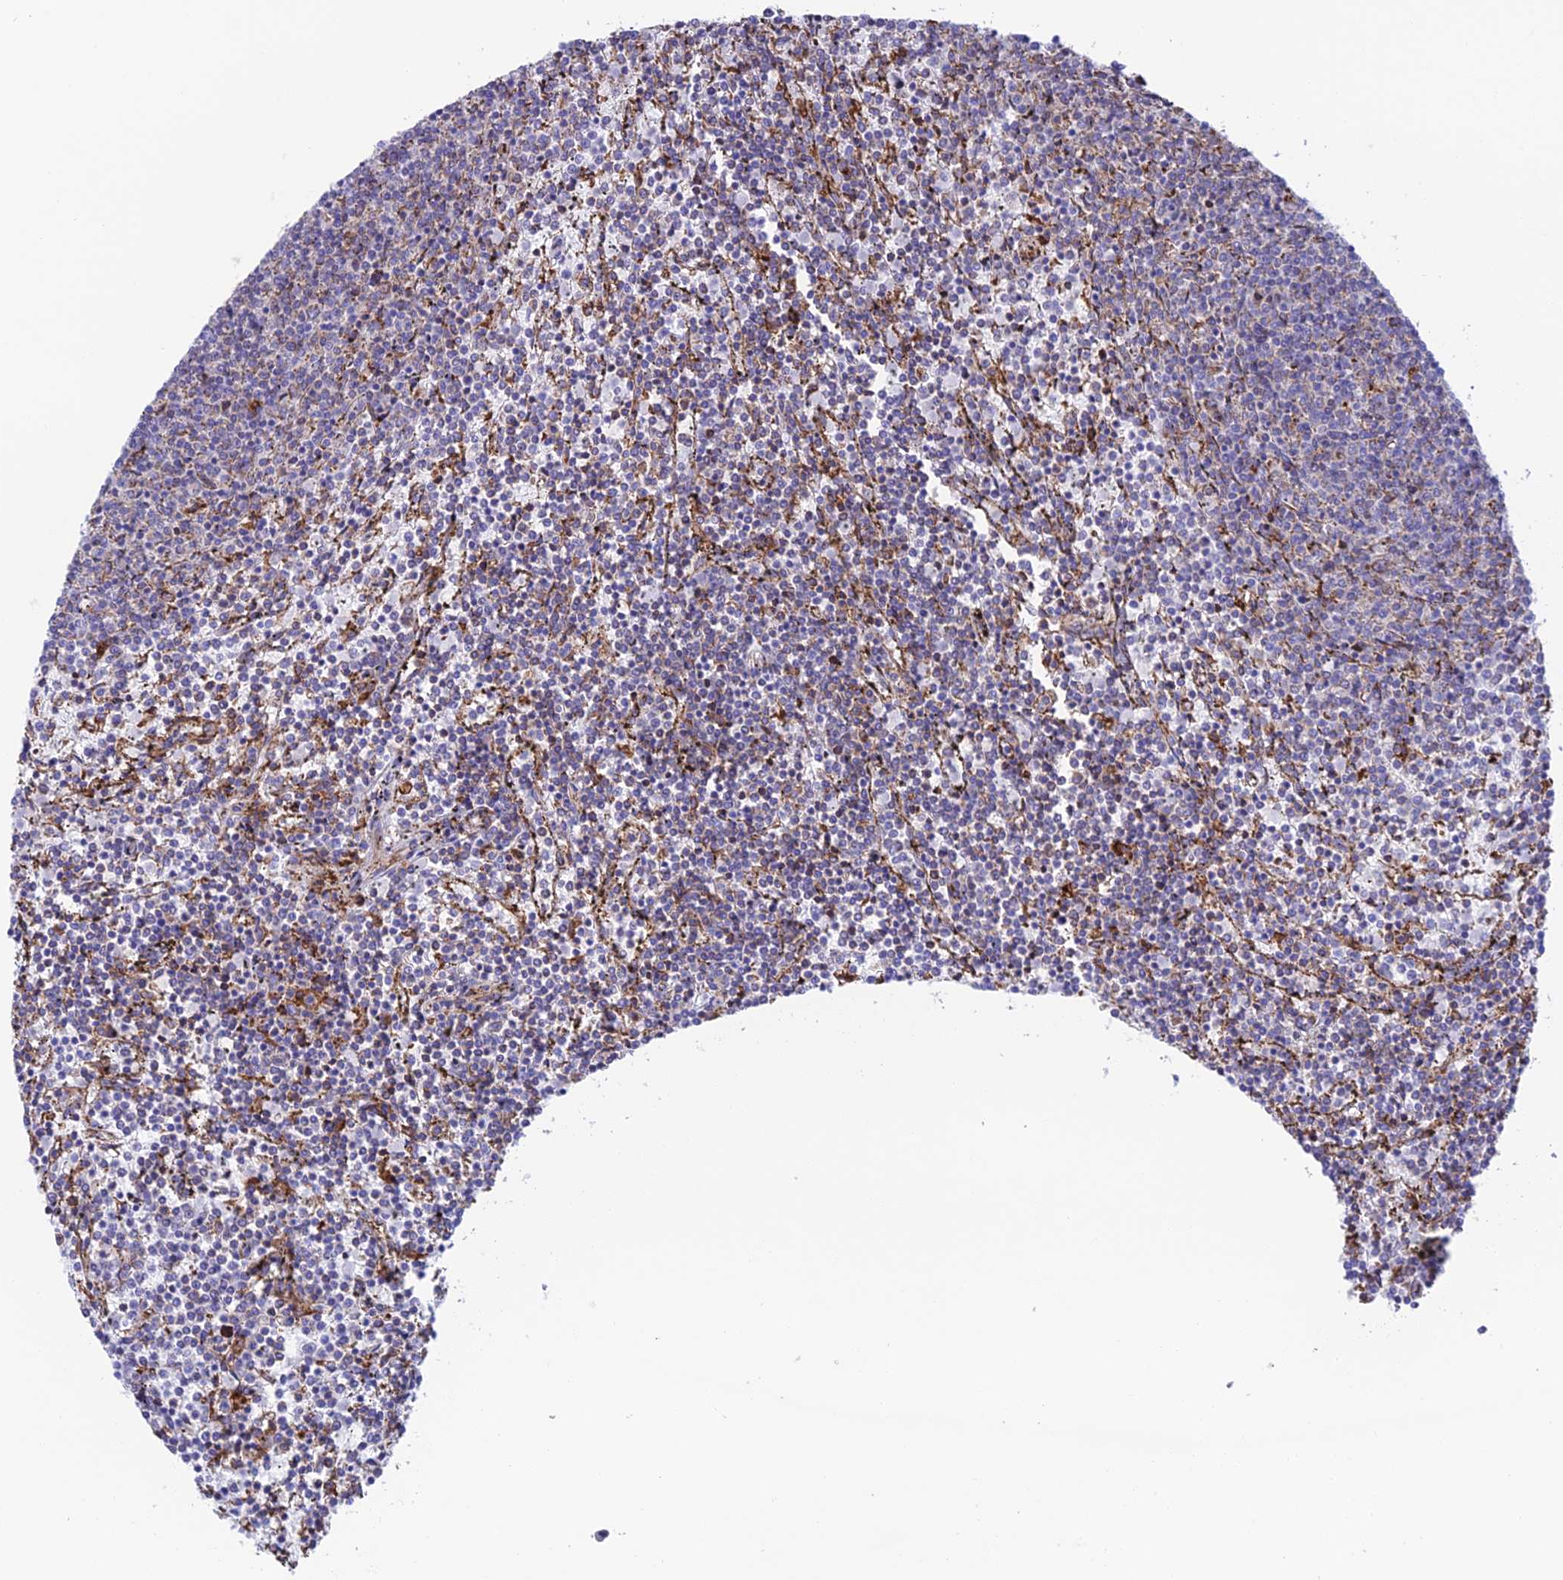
{"staining": {"intensity": "negative", "quantity": "none", "location": "none"}, "tissue": "lymphoma", "cell_type": "Tumor cells", "image_type": "cancer", "snomed": [{"axis": "morphology", "description": "Malignant lymphoma, non-Hodgkin's type, Low grade"}, {"axis": "topography", "description": "Spleen"}], "caption": "Protein analysis of malignant lymphoma, non-Hodgkin's type (low-grade) demonstrates no significant positivity in tumor cells.", "gene": "TUBGCP6", "patient": {"sex": "female", "age": 50}}